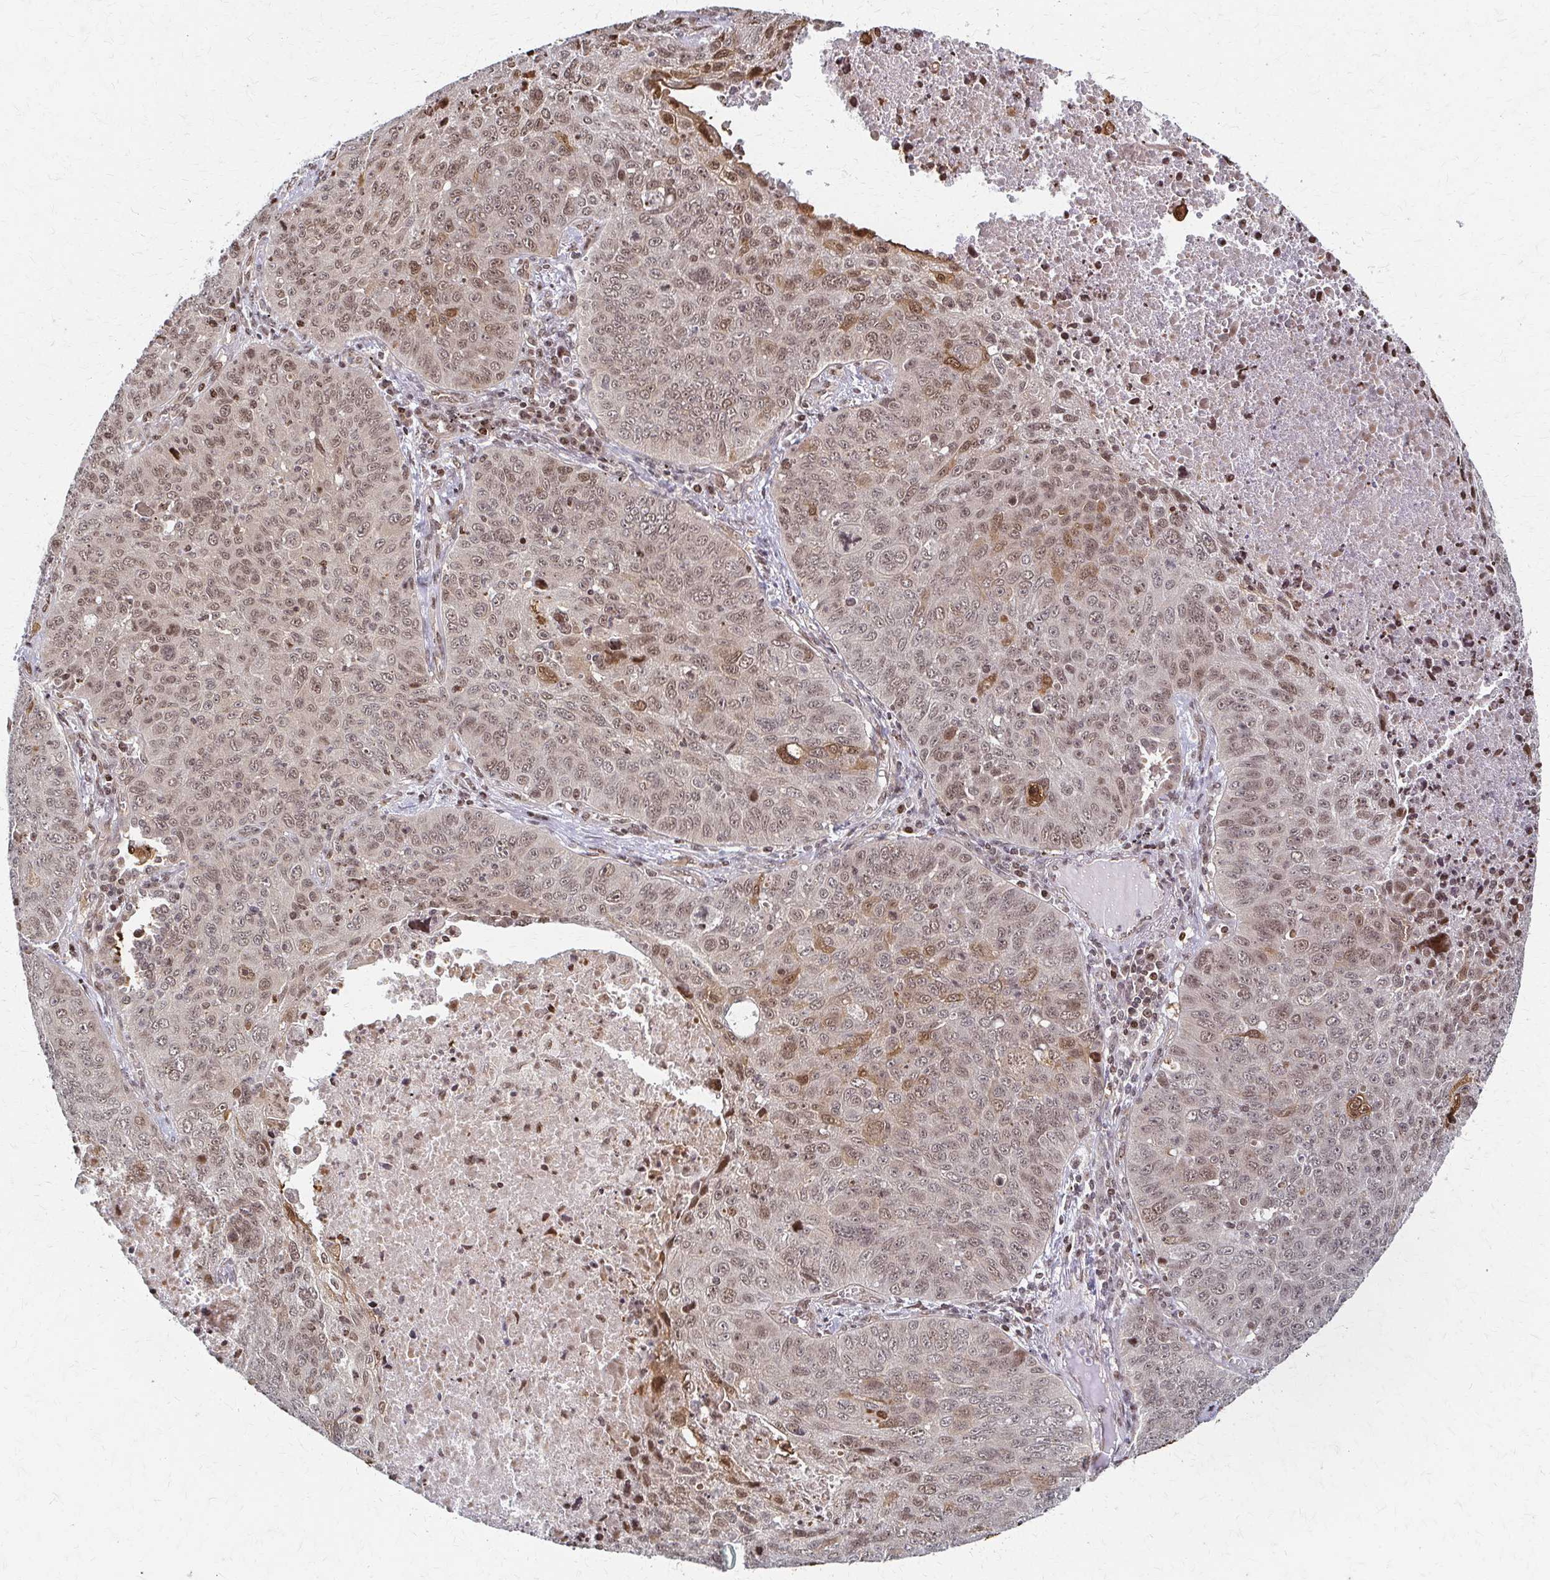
{"staining": {"intensity": "weak", "quantity": "25%-75%", "location": "nuclear"}, "tissue": "lung cancer", "cell_type": "Tumor cells", "image_type": "cancer", "snomed": [{"axis": "morphology", "description": "Normal morphology"}, {"axis": "morphology", "description": "Aneuploidy"}, {"axis": "morphology", "description": "Squamous cell carcinoma, NOS"}, {"axis": "topography", "description": "Lymph node"}, {"axis": "topography", "description": "Lung"}], "caption": "Human aneuploidy (lung) stained for a protein (brown) exhibits weak nuclear positive staining in about 25%-75% of tumor cells.", "gene": "PSMD7", "patient": {"sex": "female", "age": 76}}